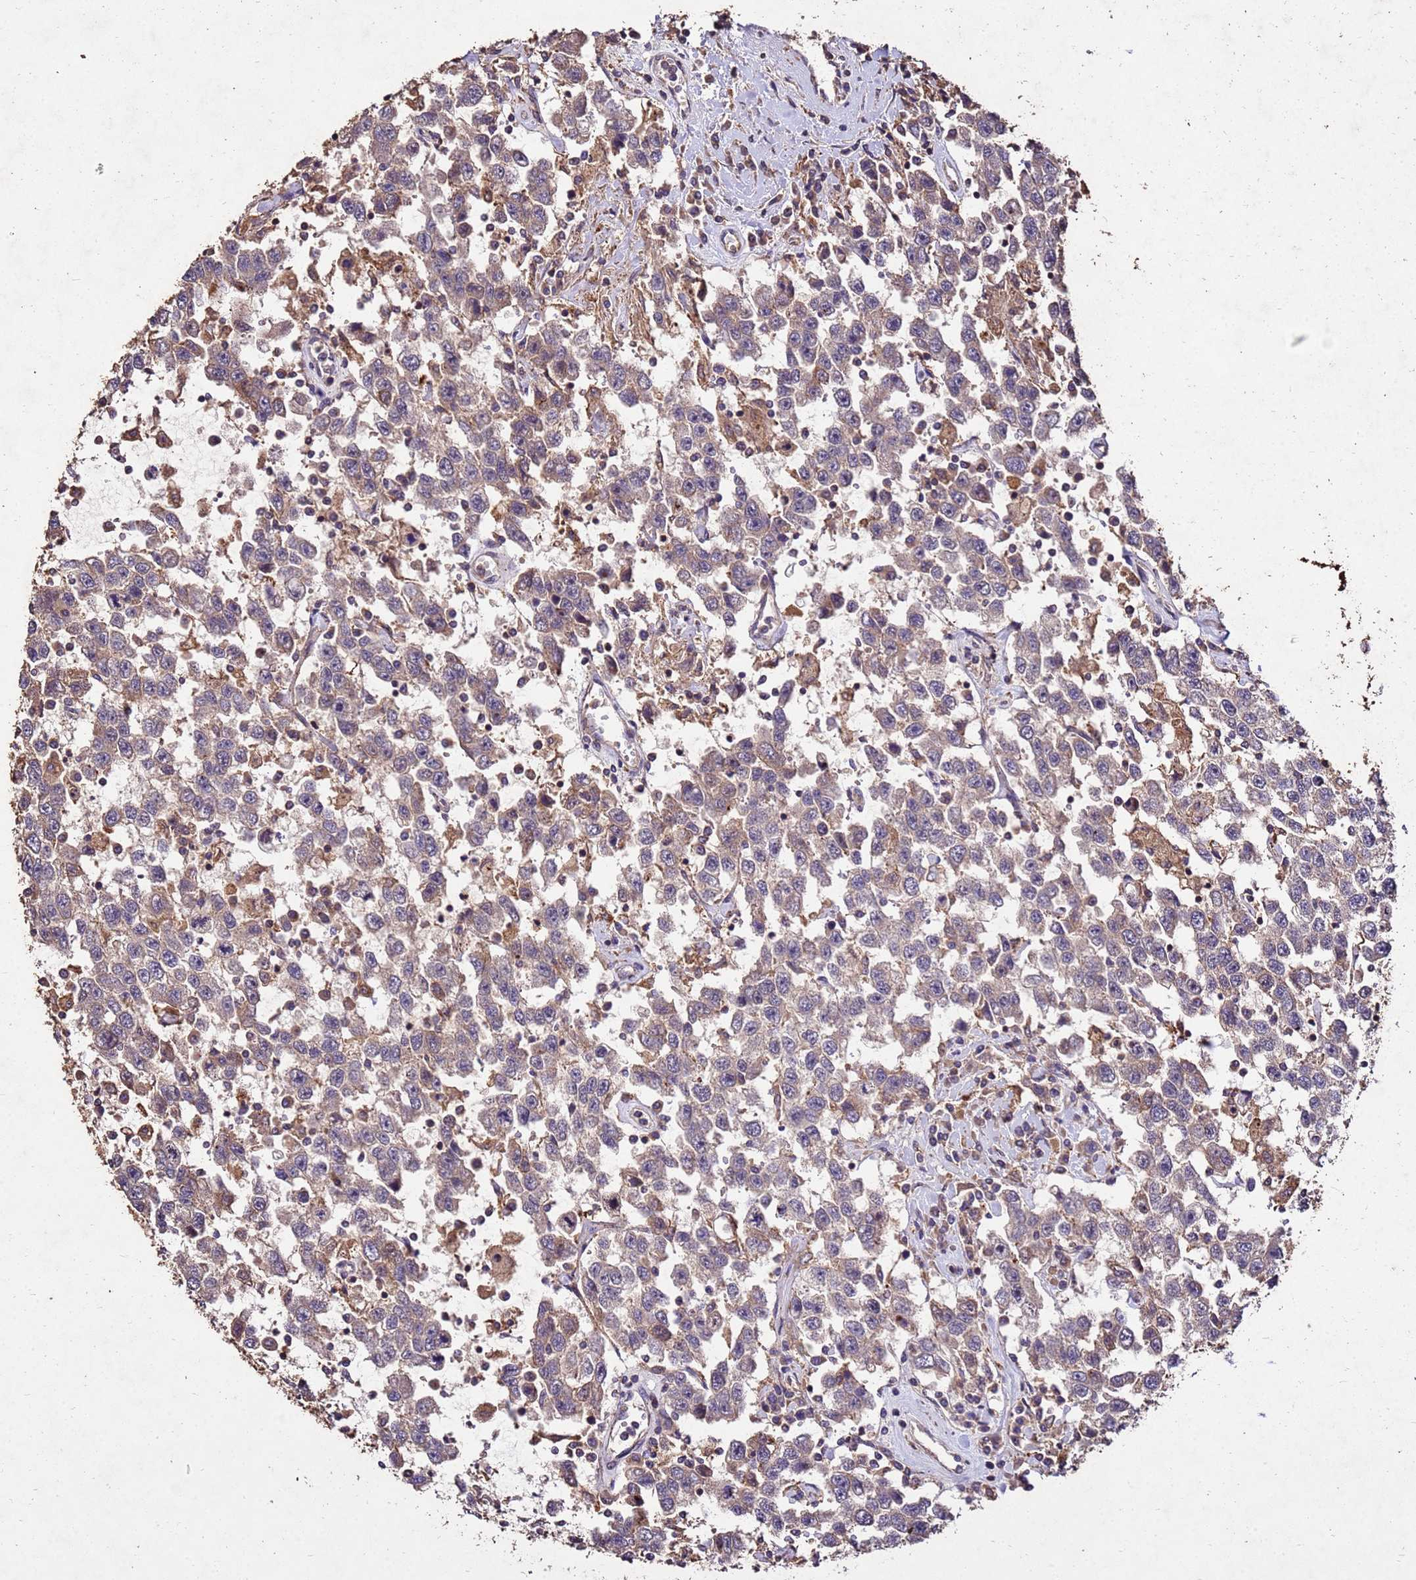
{"staining": {"intensity": "weak", "quantity": ">75%", "location": "cytoplasmic/membranous"}, "tissue": "testis cancer", "cell_type": "Tumor cells", "image_type": "cancer", "snomed": [{"axis": "morphology", "description": "Seminoma, NOS"}, {"axis": "topography", "description": "Testis"}], "caption": "Testis seminoma stained with DAB immunohistochemistry (IHC) shows low levels of weak cytoplasmic/membranous staining in approximately >75% of tumor cells.", "gene": "TOR4A", "patient": {"sex": "male", "age": 41}}